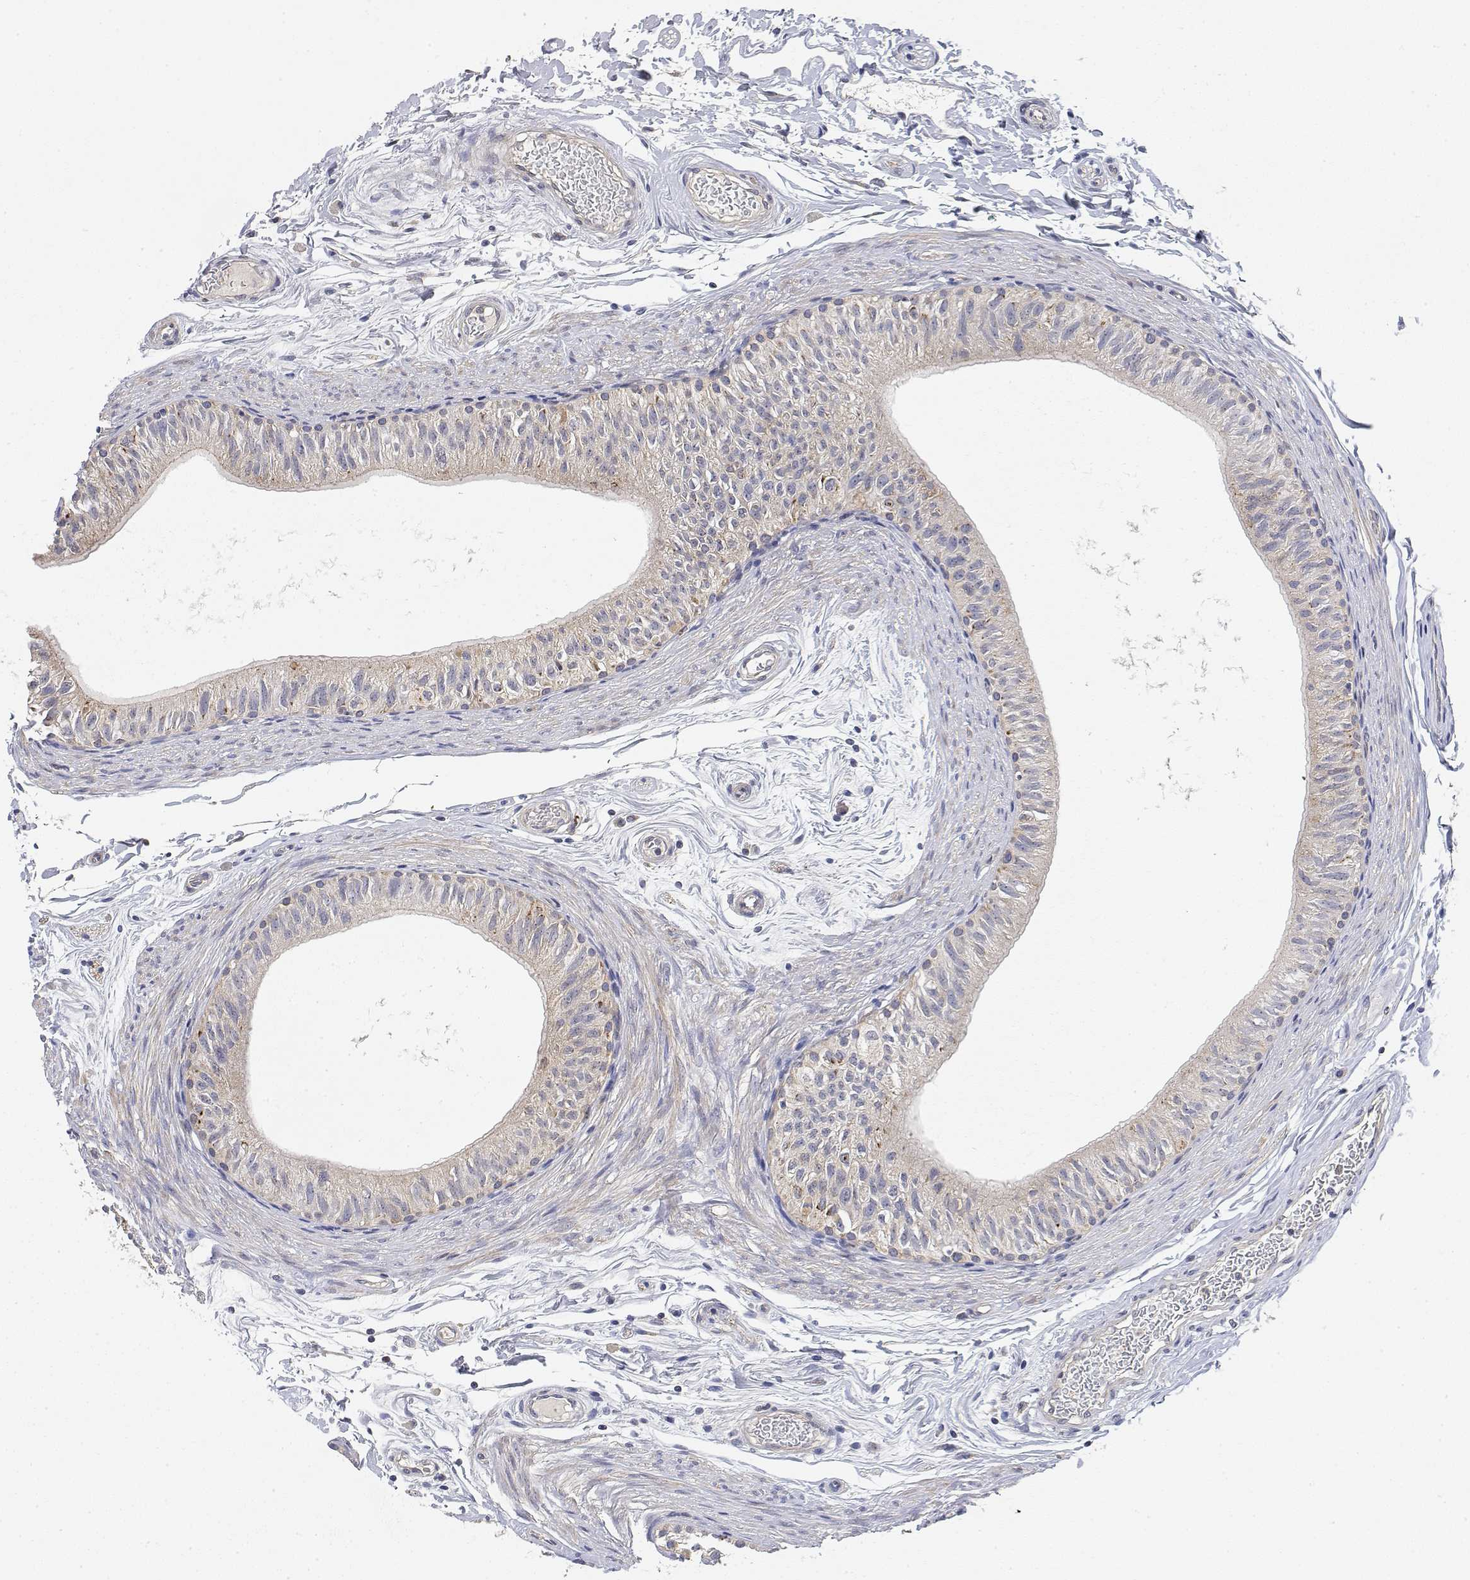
{"staining": {"intensity": "weak", "quantity": "<25%", "location": "cytoplasmic/membranous"}, "tissue": "epididymis", "cell_type": "Glandular cells", "image_type": "normal", "snomed": [{"axis": "morphology", "description": "Normal tissue, NOS"}, {"axis": "topography", "description": "Epididymis"}], "caption": "Epididymis was stained to show a protein in brown. There is no significant expression in glandular cells.", "gene": "LONRF3", "patient": {"sex": "male", "age": 36}}